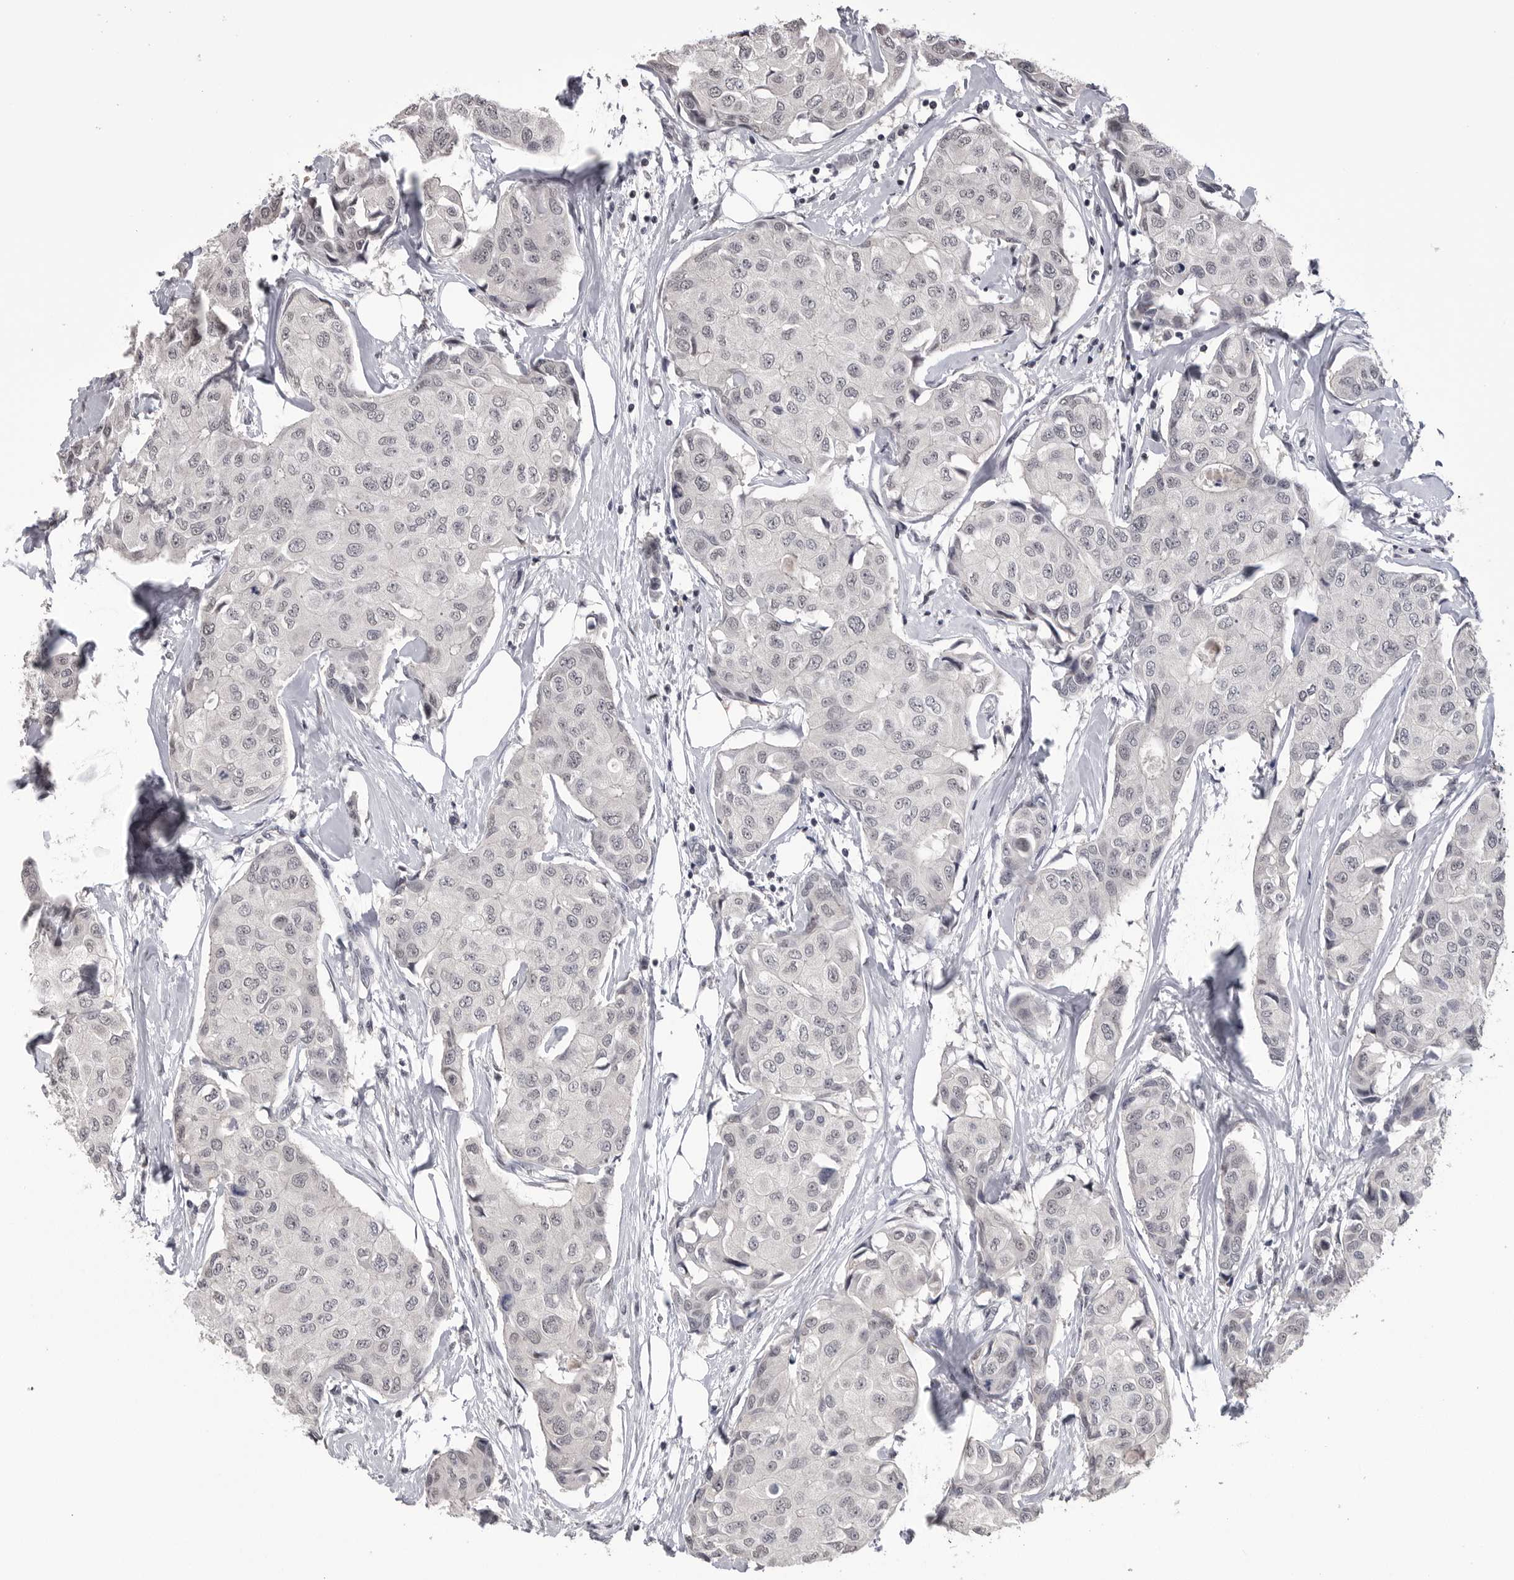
{"staining": {"intensity": "negative", "quantity": "none", "location": "none"}, "tissue": "breast cancer", "cell_type": "Tumor cells", "image_type": "cancer", "snomed": [{"axis": "morphology", "description": "Duct carcinoma"}, {"axis": "topography", "description": "Breast"}], "caption": "Immunohistochemistry histopathology image of neoplastic tissue: breast invasive ductal carcinoma stained with DAB (3,3'-diaminobenzidine) demonstrates no significant protein positivity in tumor cells. (Brightfield microscopy of DAB (3,3'-diaminobenzidine) IHC at high magnification).", "gene": "DLG2", "patient": {"sex": "female", "age": 80}}